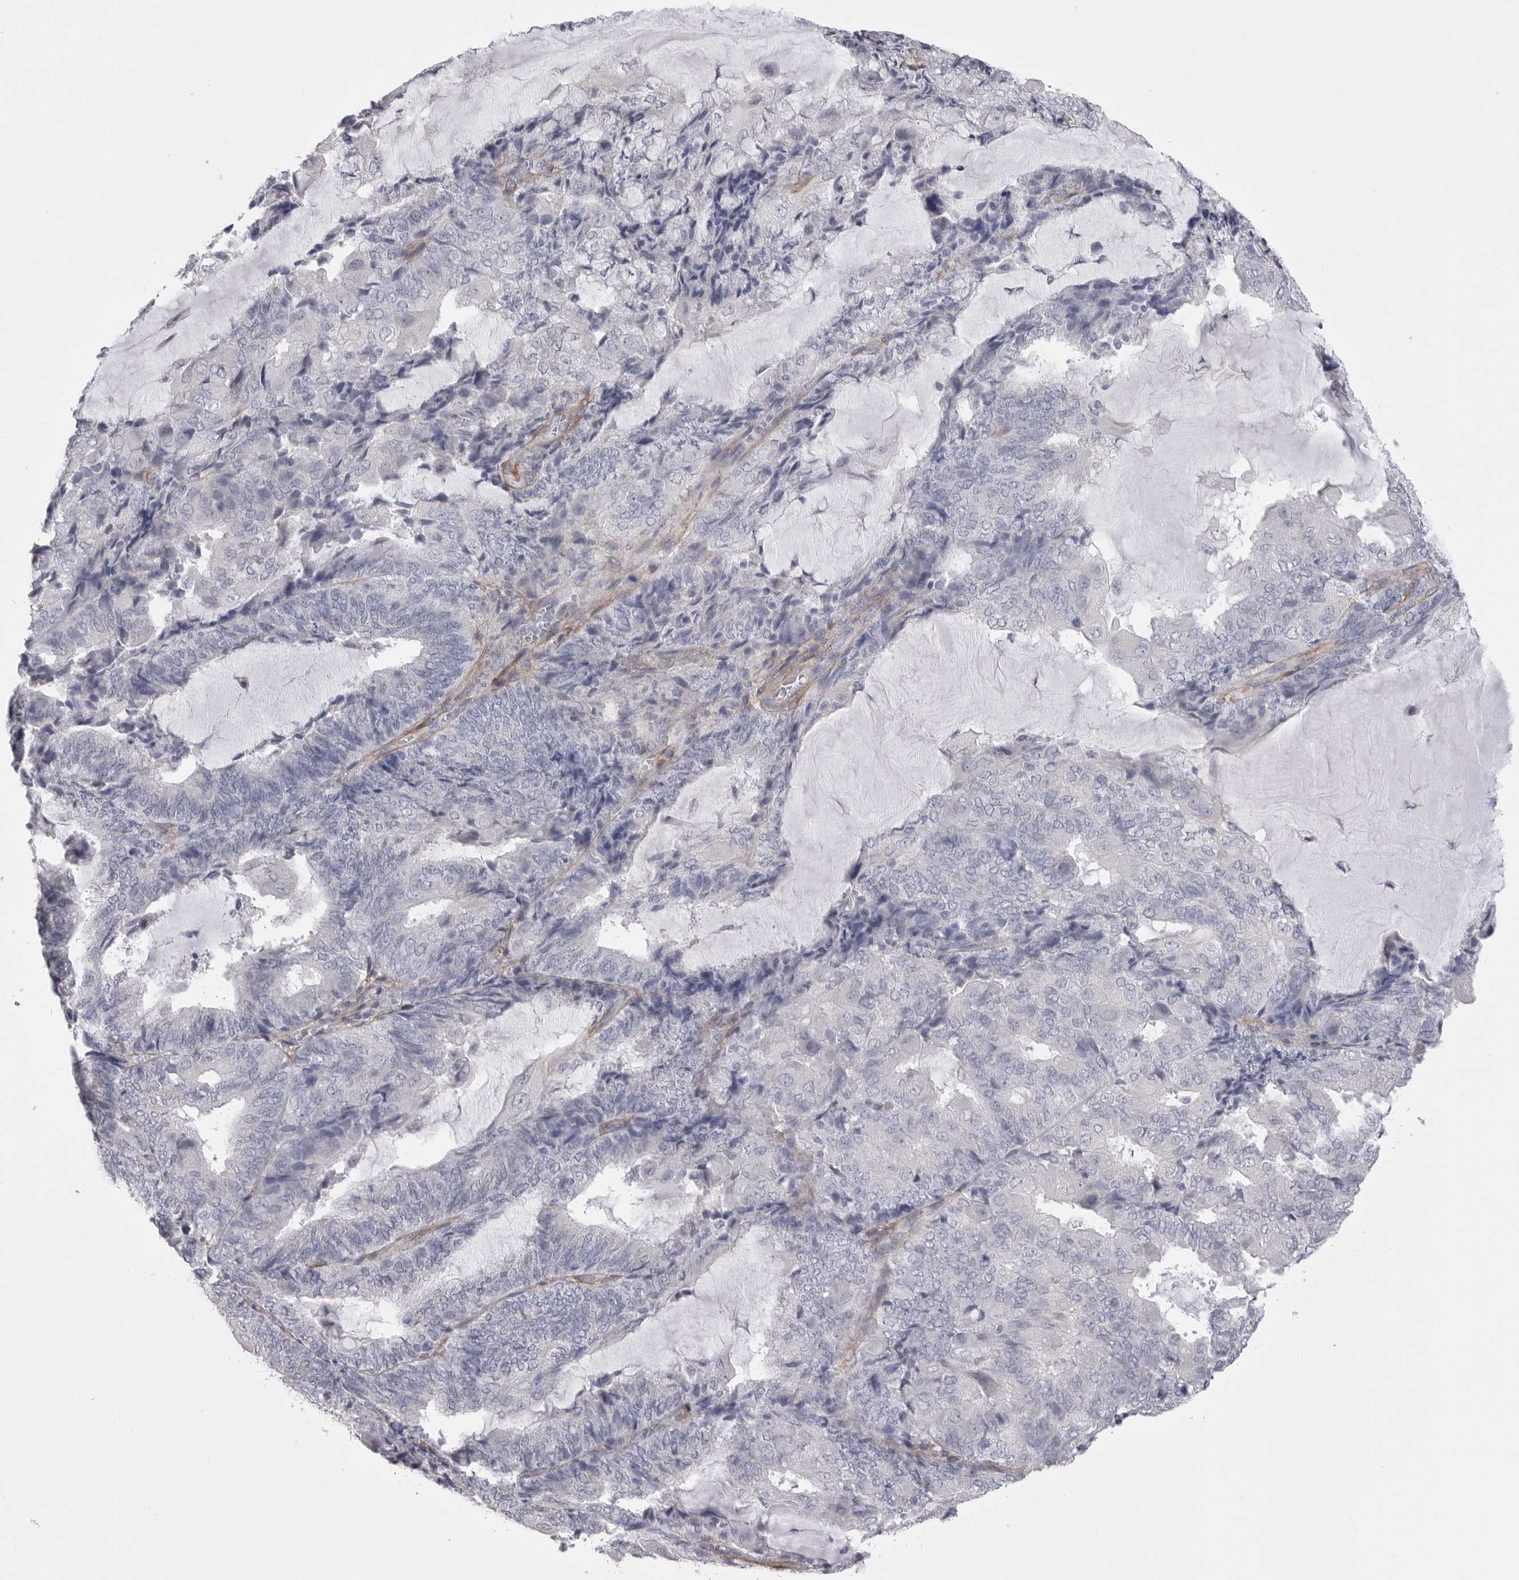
{"staining": {"intensity": "negative", "quantity": "none", "location": "none"}, "tissue": "endometrial cancer", "cell_type": "Tumor cells", "image_type": "cancer", "snomed": [{"axis": "morphology", "description": "Adenocarcinoma, NOS"}, {"axis": "topography", "description": "Endometrium"}], "caption": "Immunohistochemistry micrograph of neoplastic tissue: endometrial adenocarcinoma stained with DAB (3,3'-diaminobenzidine) shows no significant protein expression in tumor cells.", "gene": "AKAP12", "patient": {"sex": "female", "age": 81}}